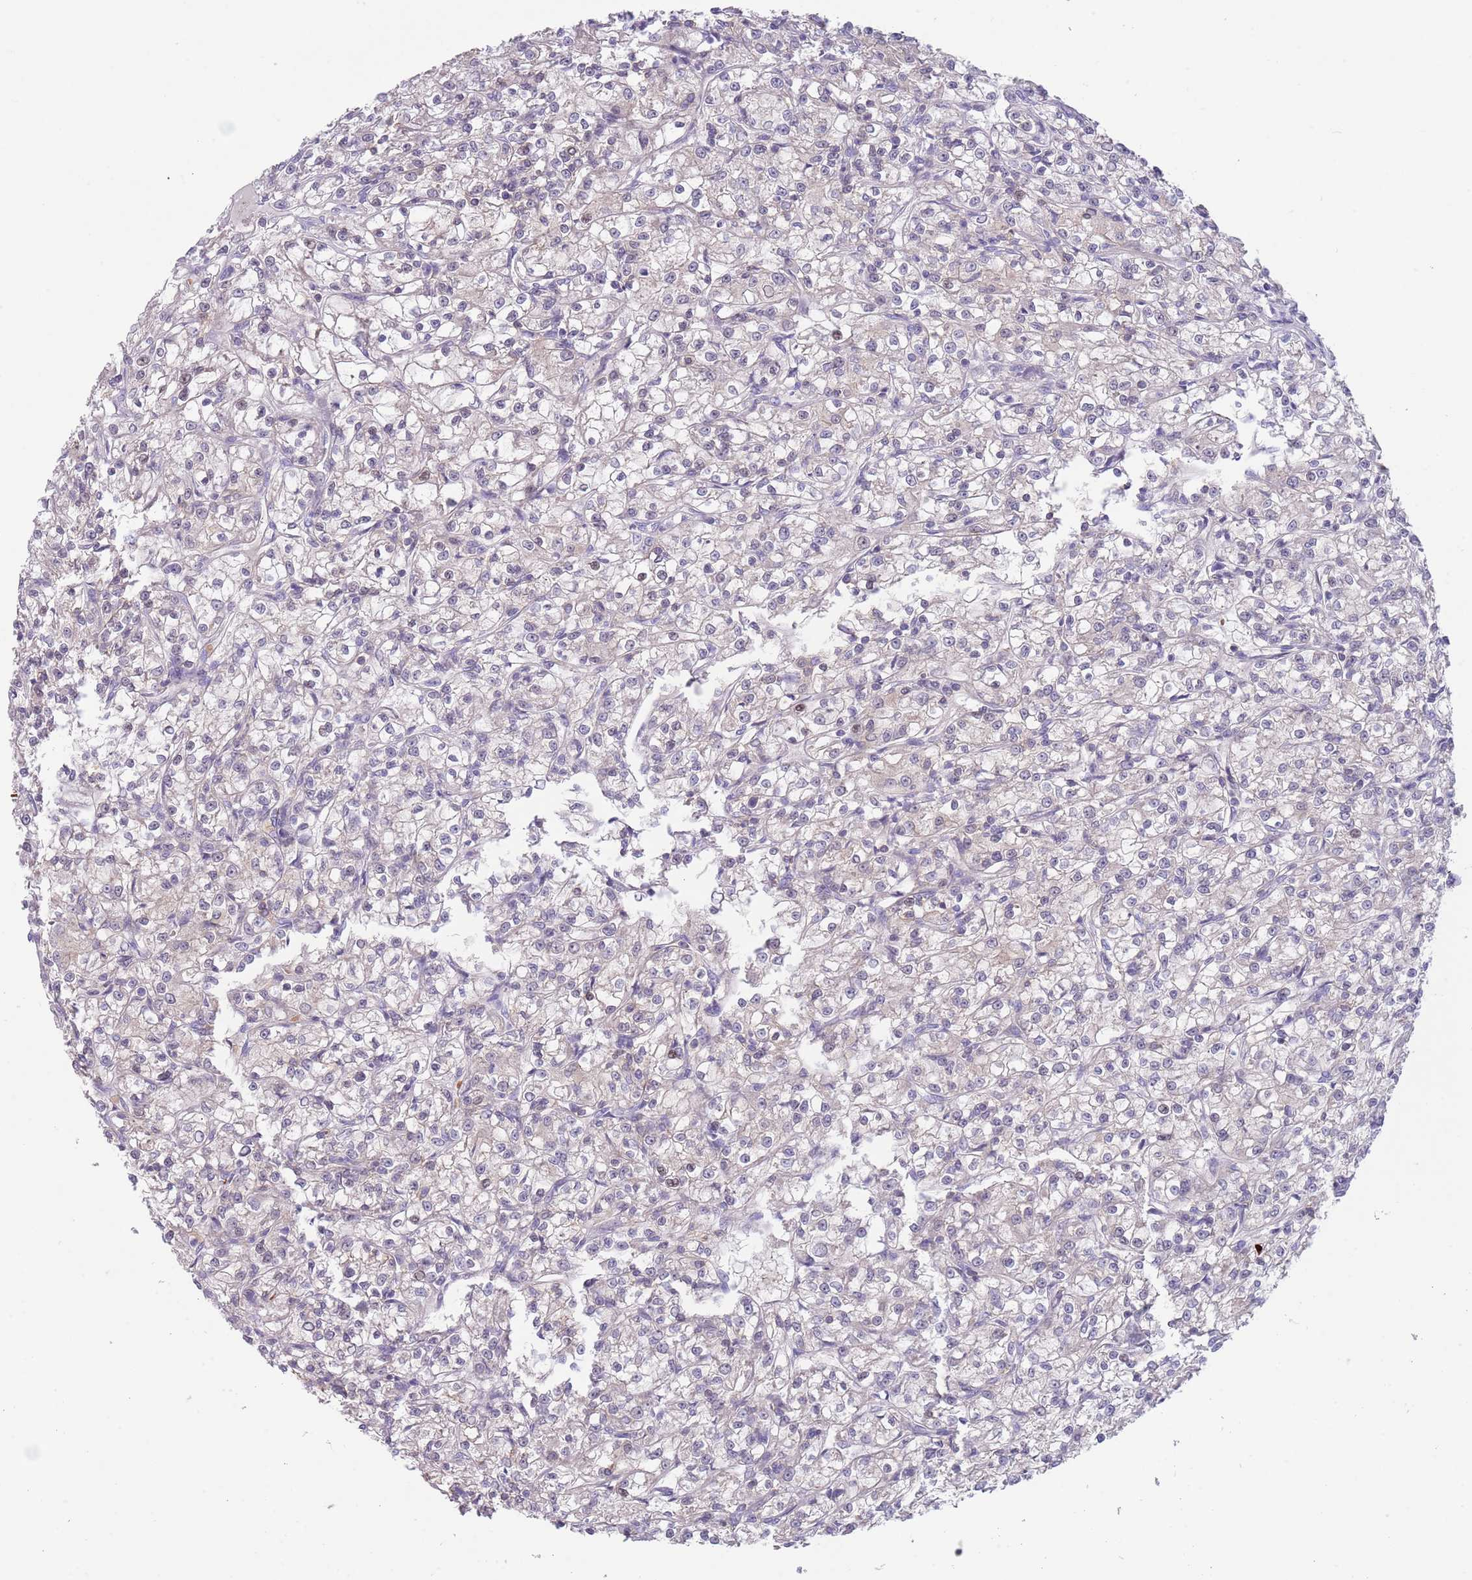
{"staining": {"intensity": "negative", "quantity": "none", "location": "none"}, "tissue": "renal cancer", "cell_type": "Tumor cells", "image_type": "cancer", "snomed": [{"axis": "morphology", "description": "Adenocarcinoma, NOS"}, {"axis": "topography", "description": "Kidney"}], "caption": "Renal cancer stained for a protein using immunohistochemistry shows no positivity tumor cells.", "gene": "ZNF14", "patient": {"sex": "female", "age": 59}}